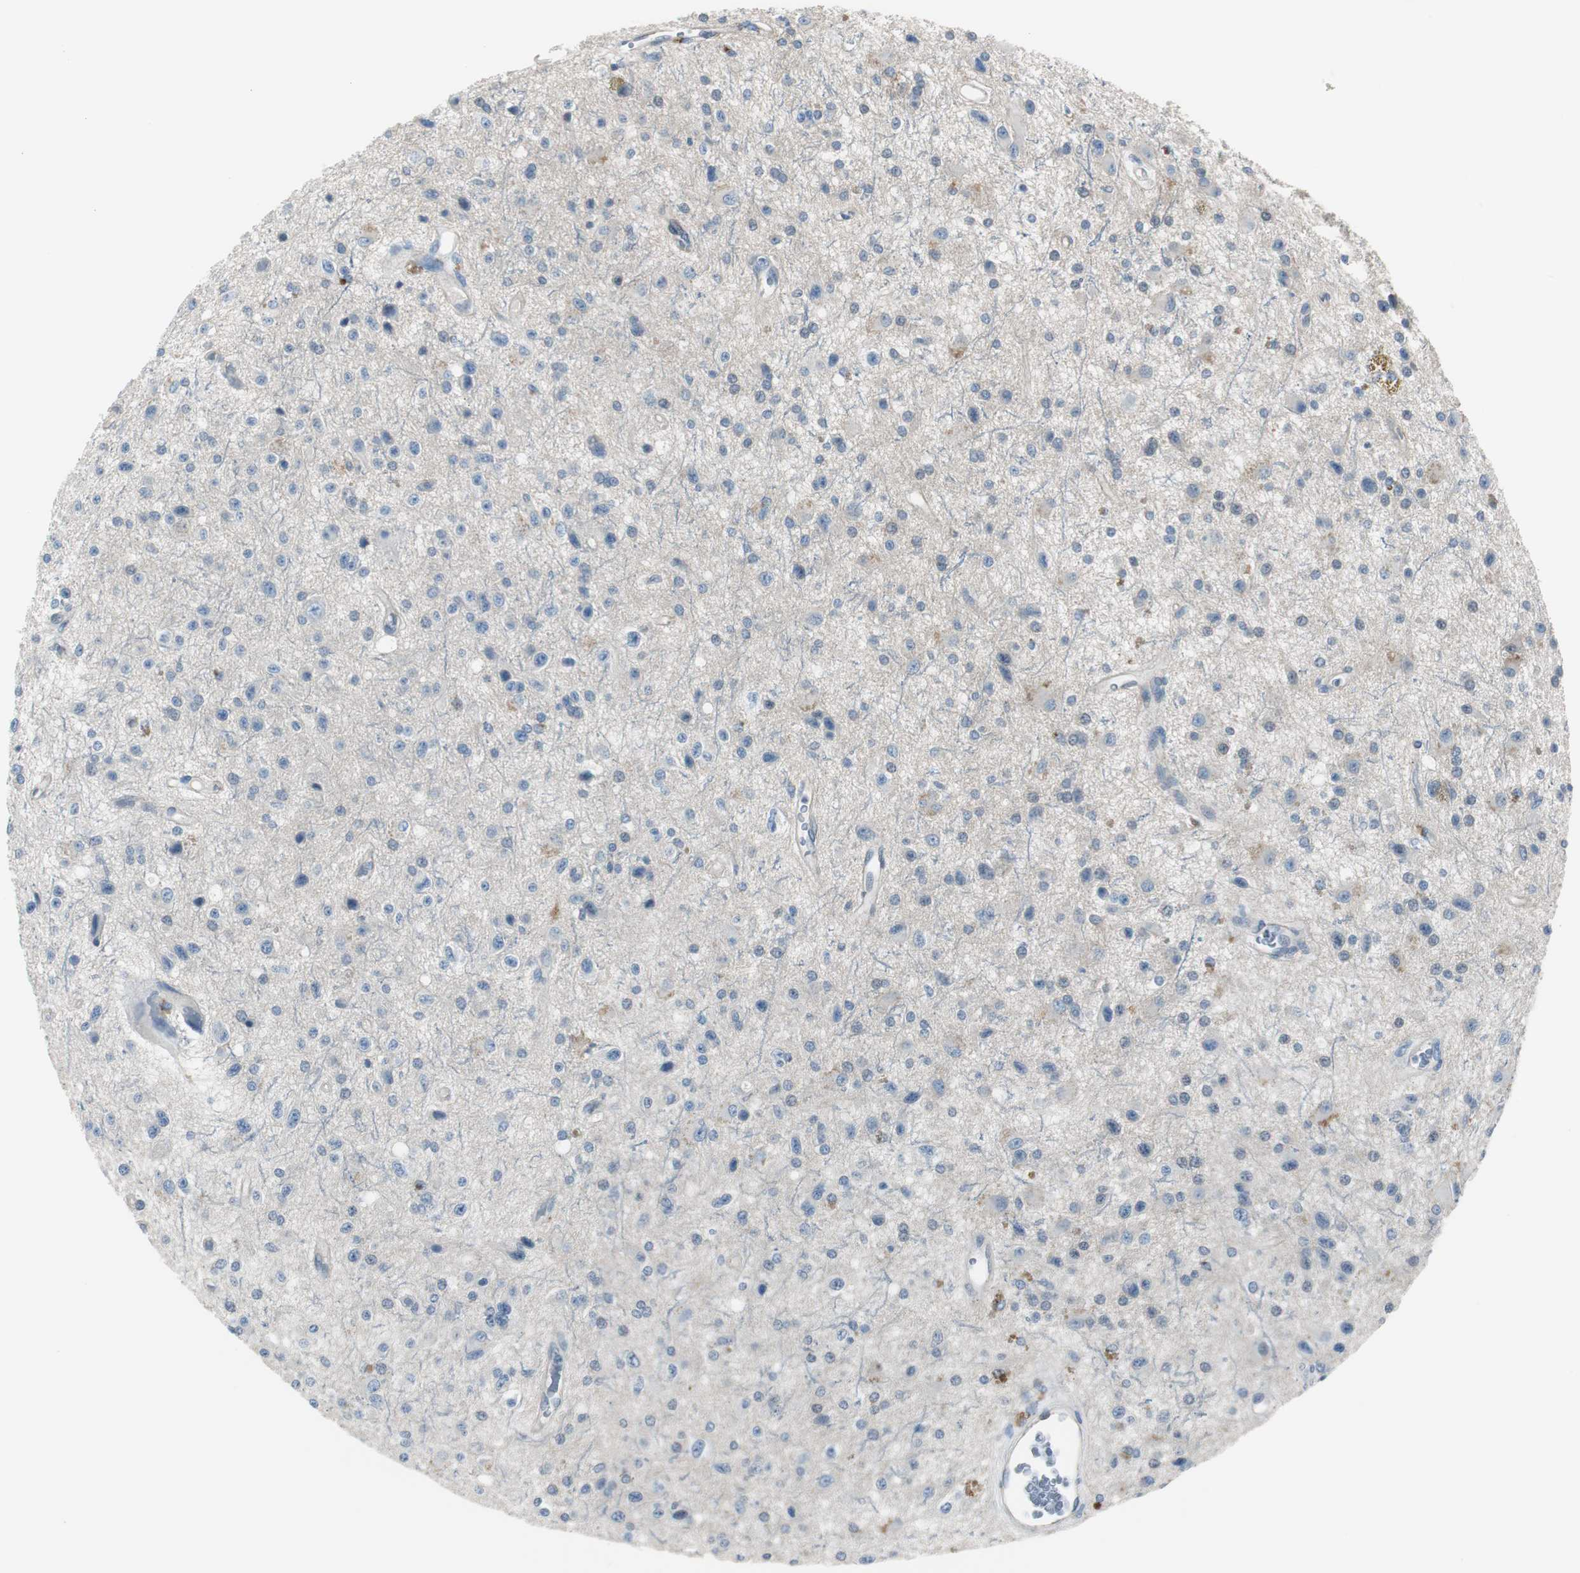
{"staining": {"intensity": "weak", "quantity": "<25%", "location": "cytoplasmic/membranous"}, "tissue": "glioma", "cell_type": "Tumor cells", "image_type": "cancer", "snomed": [{"axis": "morphology", "description": "Glioma, malignant, Low grade"}, {"axis": "topography", "description": "Brain"}], "caption": "Human glioma stained for a protein using immunohistochemistry (IHC) exhibits no staining in tumor cells.", "gene": "STXBP4", "patient": {"sex": "male", "age": 58}}